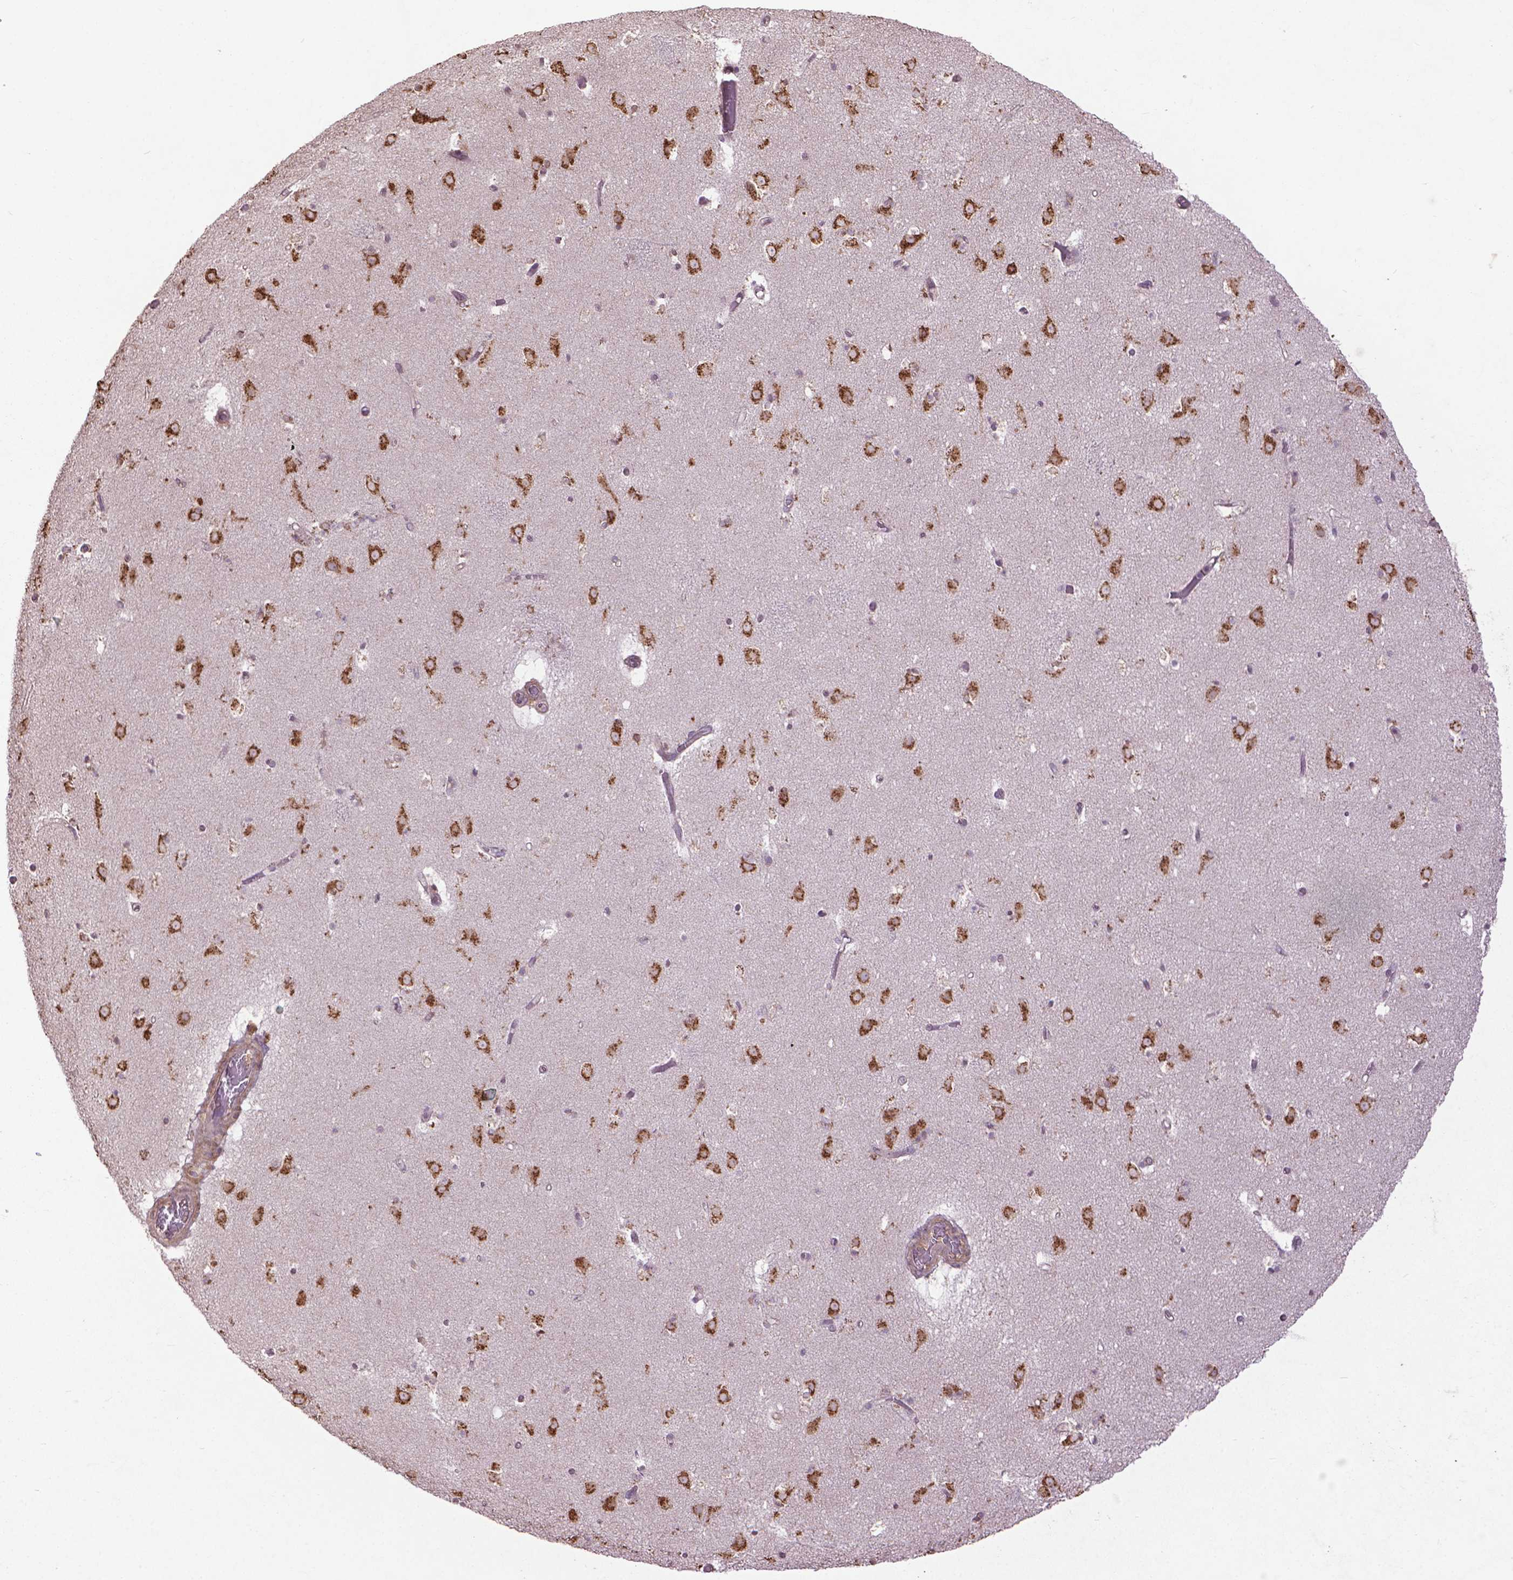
{"staining": {"intensity": "strong", "quantity": ">75%", "location": "cytoplasmic/membranous"}, "tissue": "caudate", "cell_type": "Glial cells", "image_type": "normal", "snomed": [{"axis": "morphology", "description": "Normal tissue, NOS"}, {"axis": "topography", "description": "Lateral ventricle wall"}], "caption": "The photomicrograph exhibits a brown stain indicating the presence of a protein in the cytoplasmic/membranous of glial cells in caudate. Nuclei are stained in blue.", "gene": "GAS1", "patient": {"sex": "female", "age": 42}}